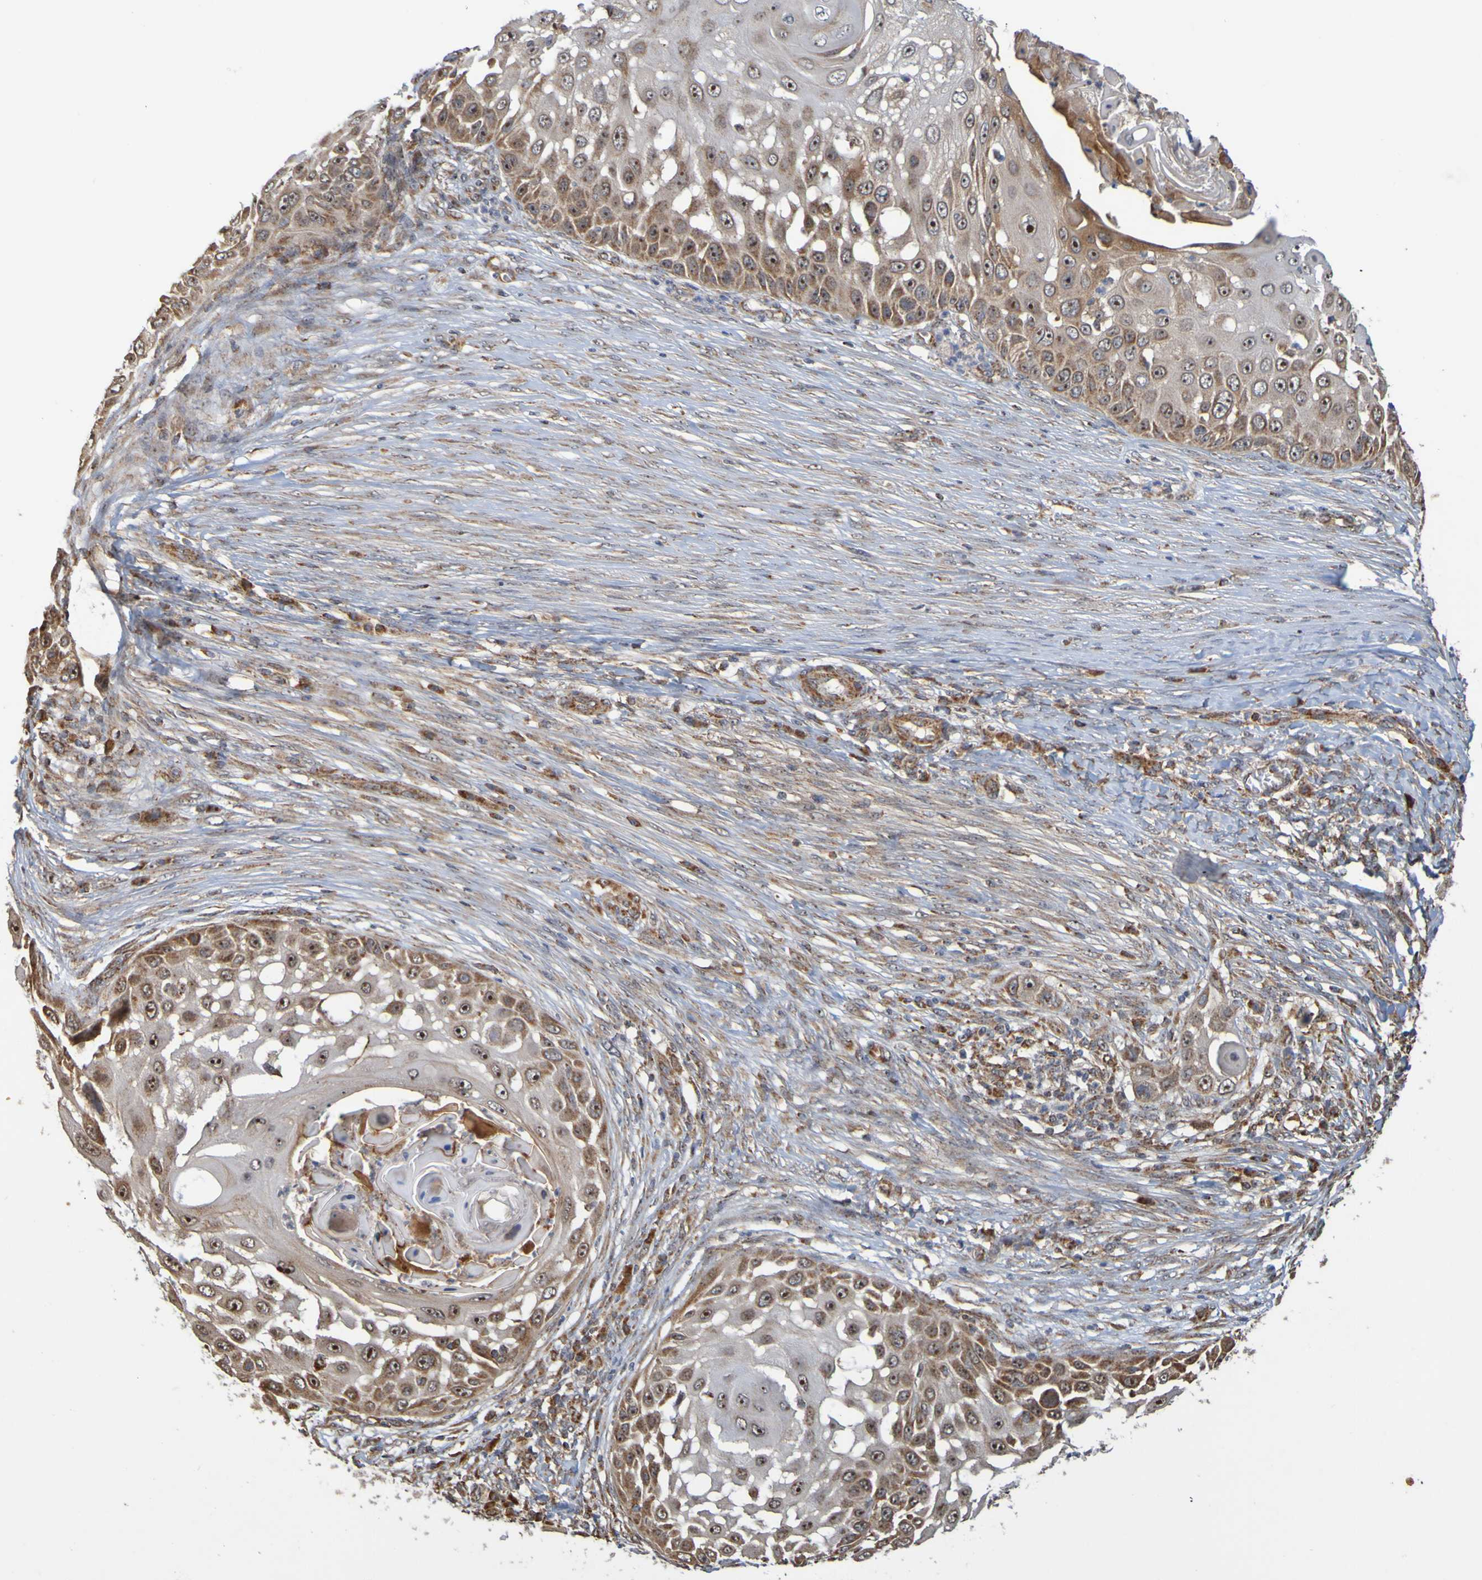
{"staining": {"intensity": "strong", "quantity": ">75%", "location": "cytoplasmic/membranous,nuclear"}, "tissue": "skin cancer", "cell_type": "Tumor cells", "image_type": "cancer", "snomed": [{"axis": "morphology", "description": "Squamous cell carcinoma, NOS"}, {"axis": "topography", "description": "Skin"}], "caption": "An IHC histopathology image of neoplastic tissue is shown. Protein staining in brown shows strong cytoplasmic/membranous and nuclear positivity in skin cancer (squamous cell carcinoma) within tumor cells. The staining was performed using DAB, with brown indicating positive protein expression. Nuclei are stained blue with hematoxylin.", "gene": "TMBIM1", "patient": {"sex": "female", "age": 44}}